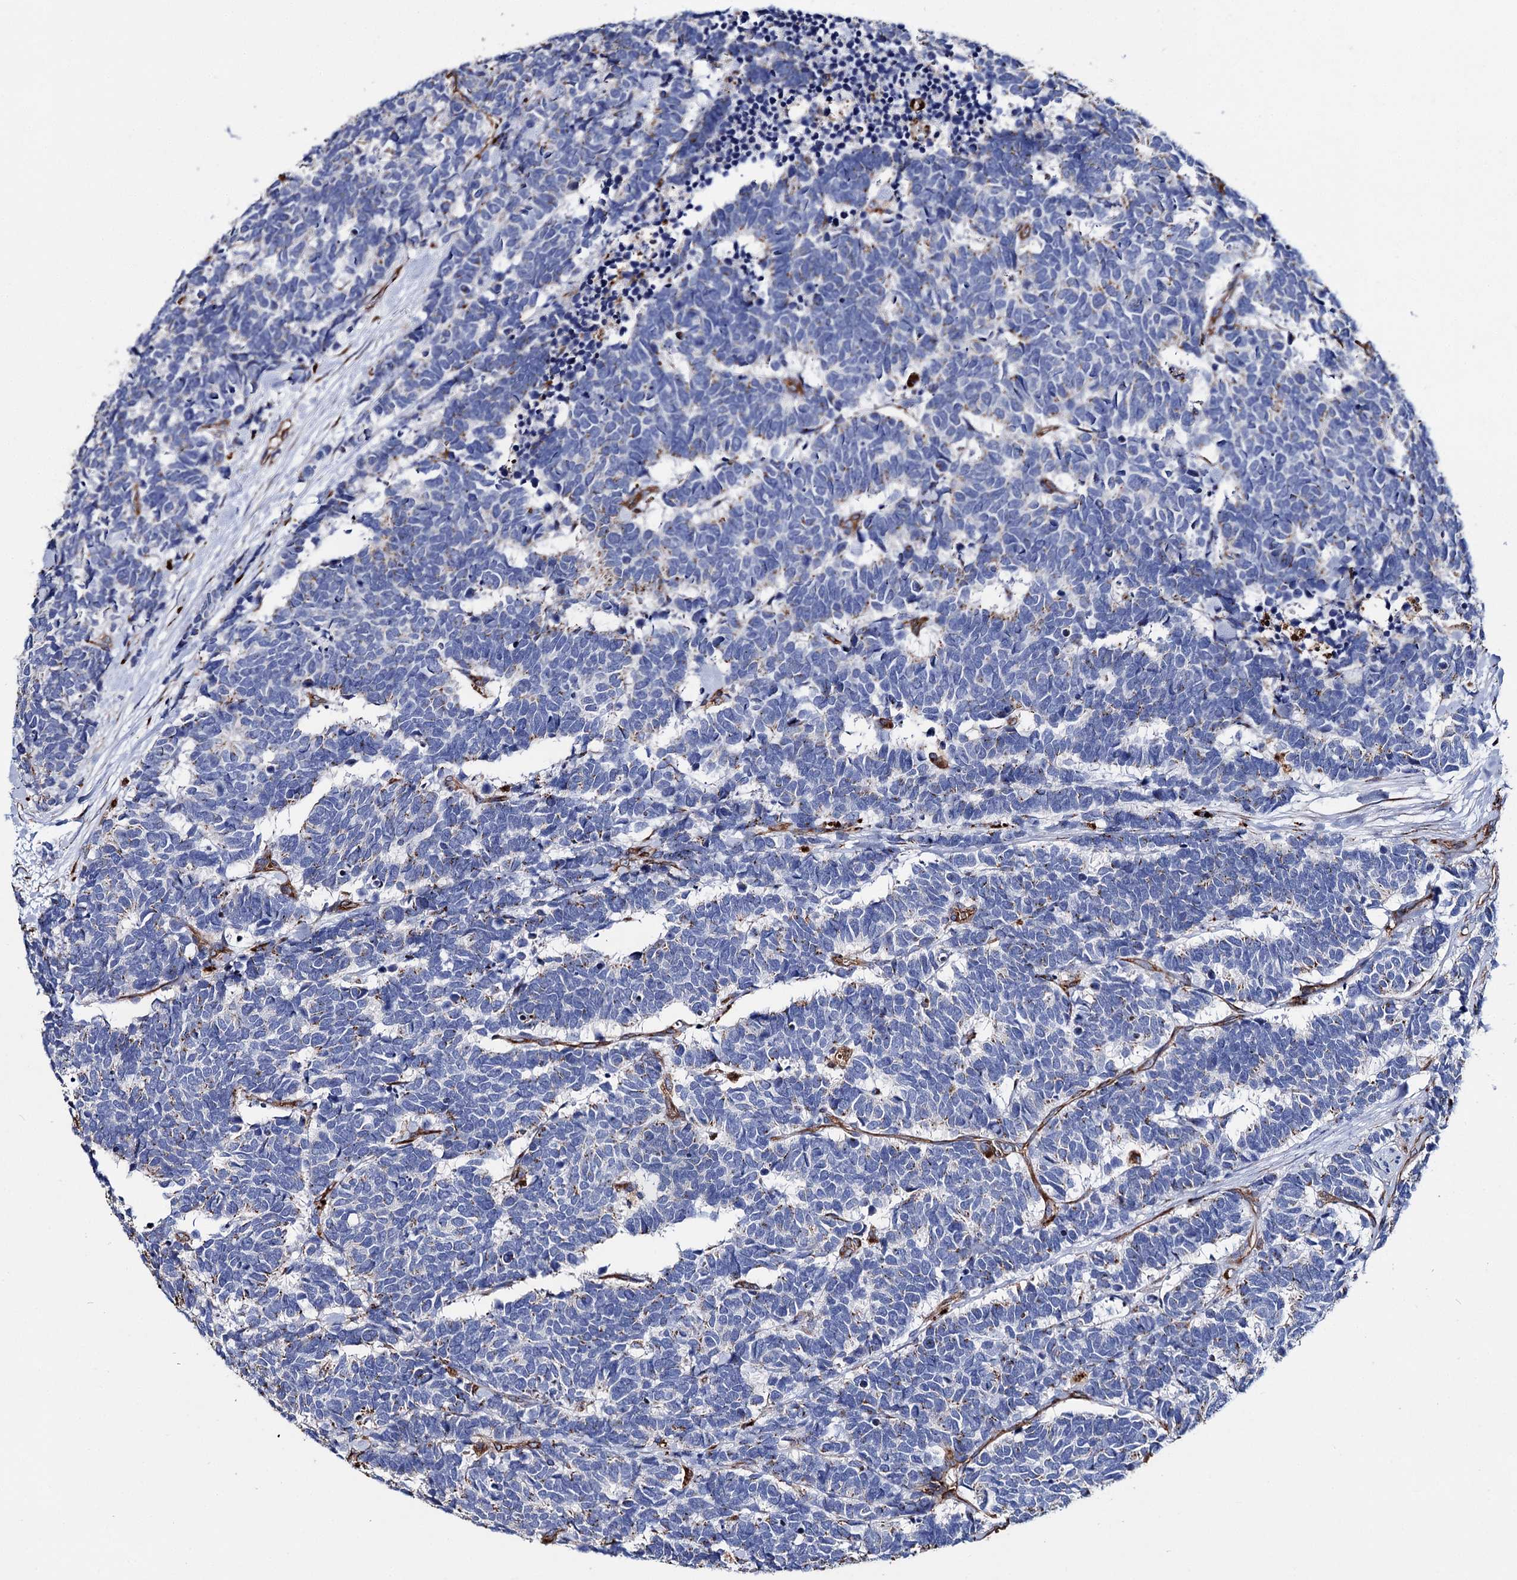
{"staining": {"intensity": "negative", "quantity": "none", "location": "none"}, "tissue": "carcinoid", "cell_type": "Tumor cells", "image_type": "cancer", "snomed": [{"axis": "morphology", "description": "Carcinoma, NOS"}, {"axis": "morphology", "description": "Carcinoid, malignant, NOS"}, {"axis": "topography", "description": "Urinary bladder"}], "caption": "A micrograph of carcinoma stained for a protein reveals no brown staining in tumor cells.", "gene": "SCPEP1", "patient": {"sex": "male", "age": 57}}